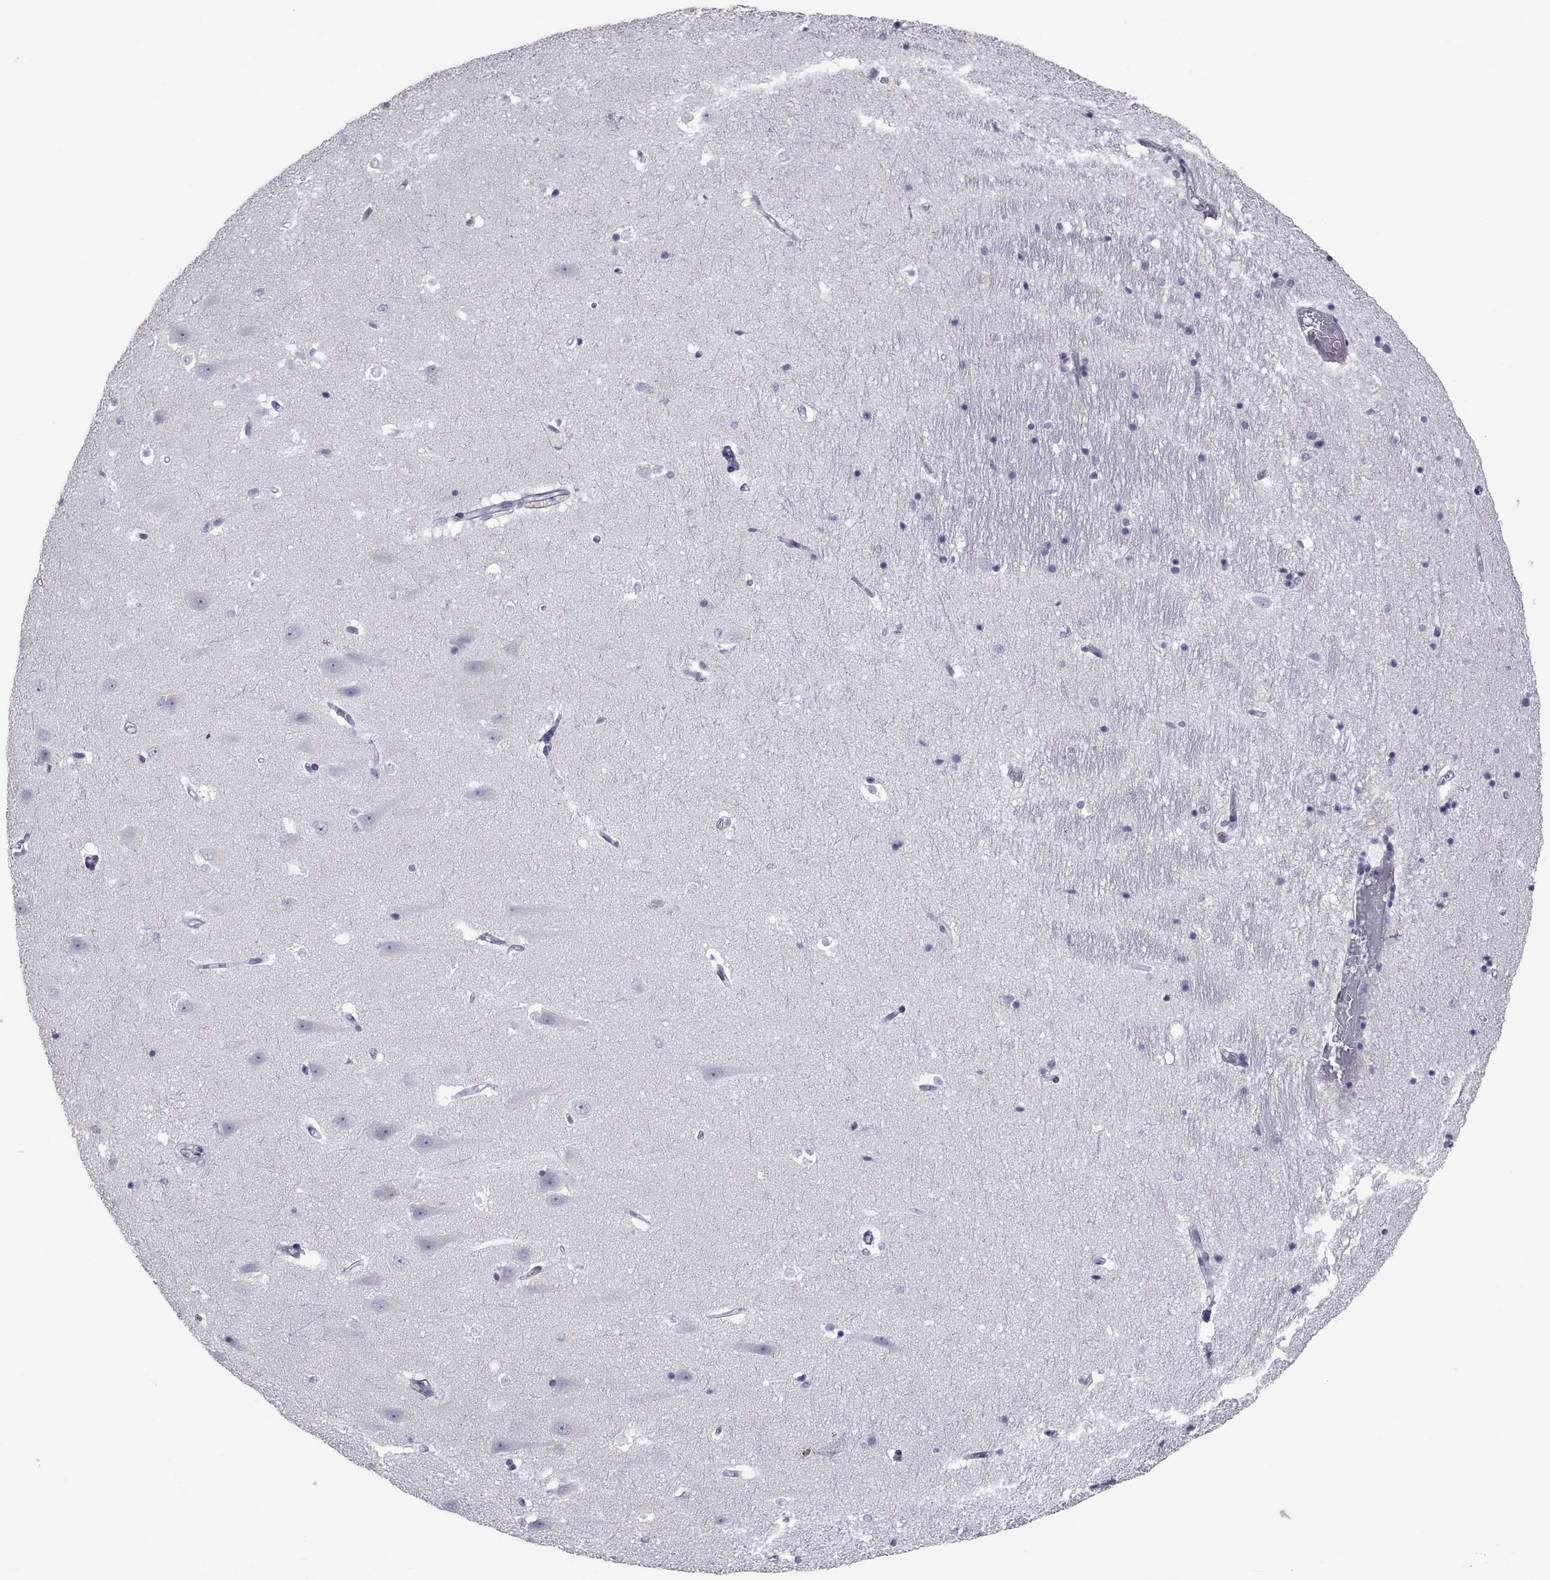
{"staining": {"intensity": "negative", "quantity": "none", "location": "none"}, "tissue": "hippocampus", "cell_type": "Glial cells", "image_type": "normal", "snomed": [{"axis": "morphology", "description": "Normal tissue, NOS"}, {"axis": "topography", "description": "Hippocampus"}], "caption": "Immunohistochemistry (IHC) of unremarkable hippocampus displays no expression in glial cells. Brightfield microscopy of immunohistochemistry (IHC) stained with DAB (brown) and hematoxylin (blue), captured at high magnification.", "gene": "MAGEB1", "patient": {"sex": "male", "age": 44}}